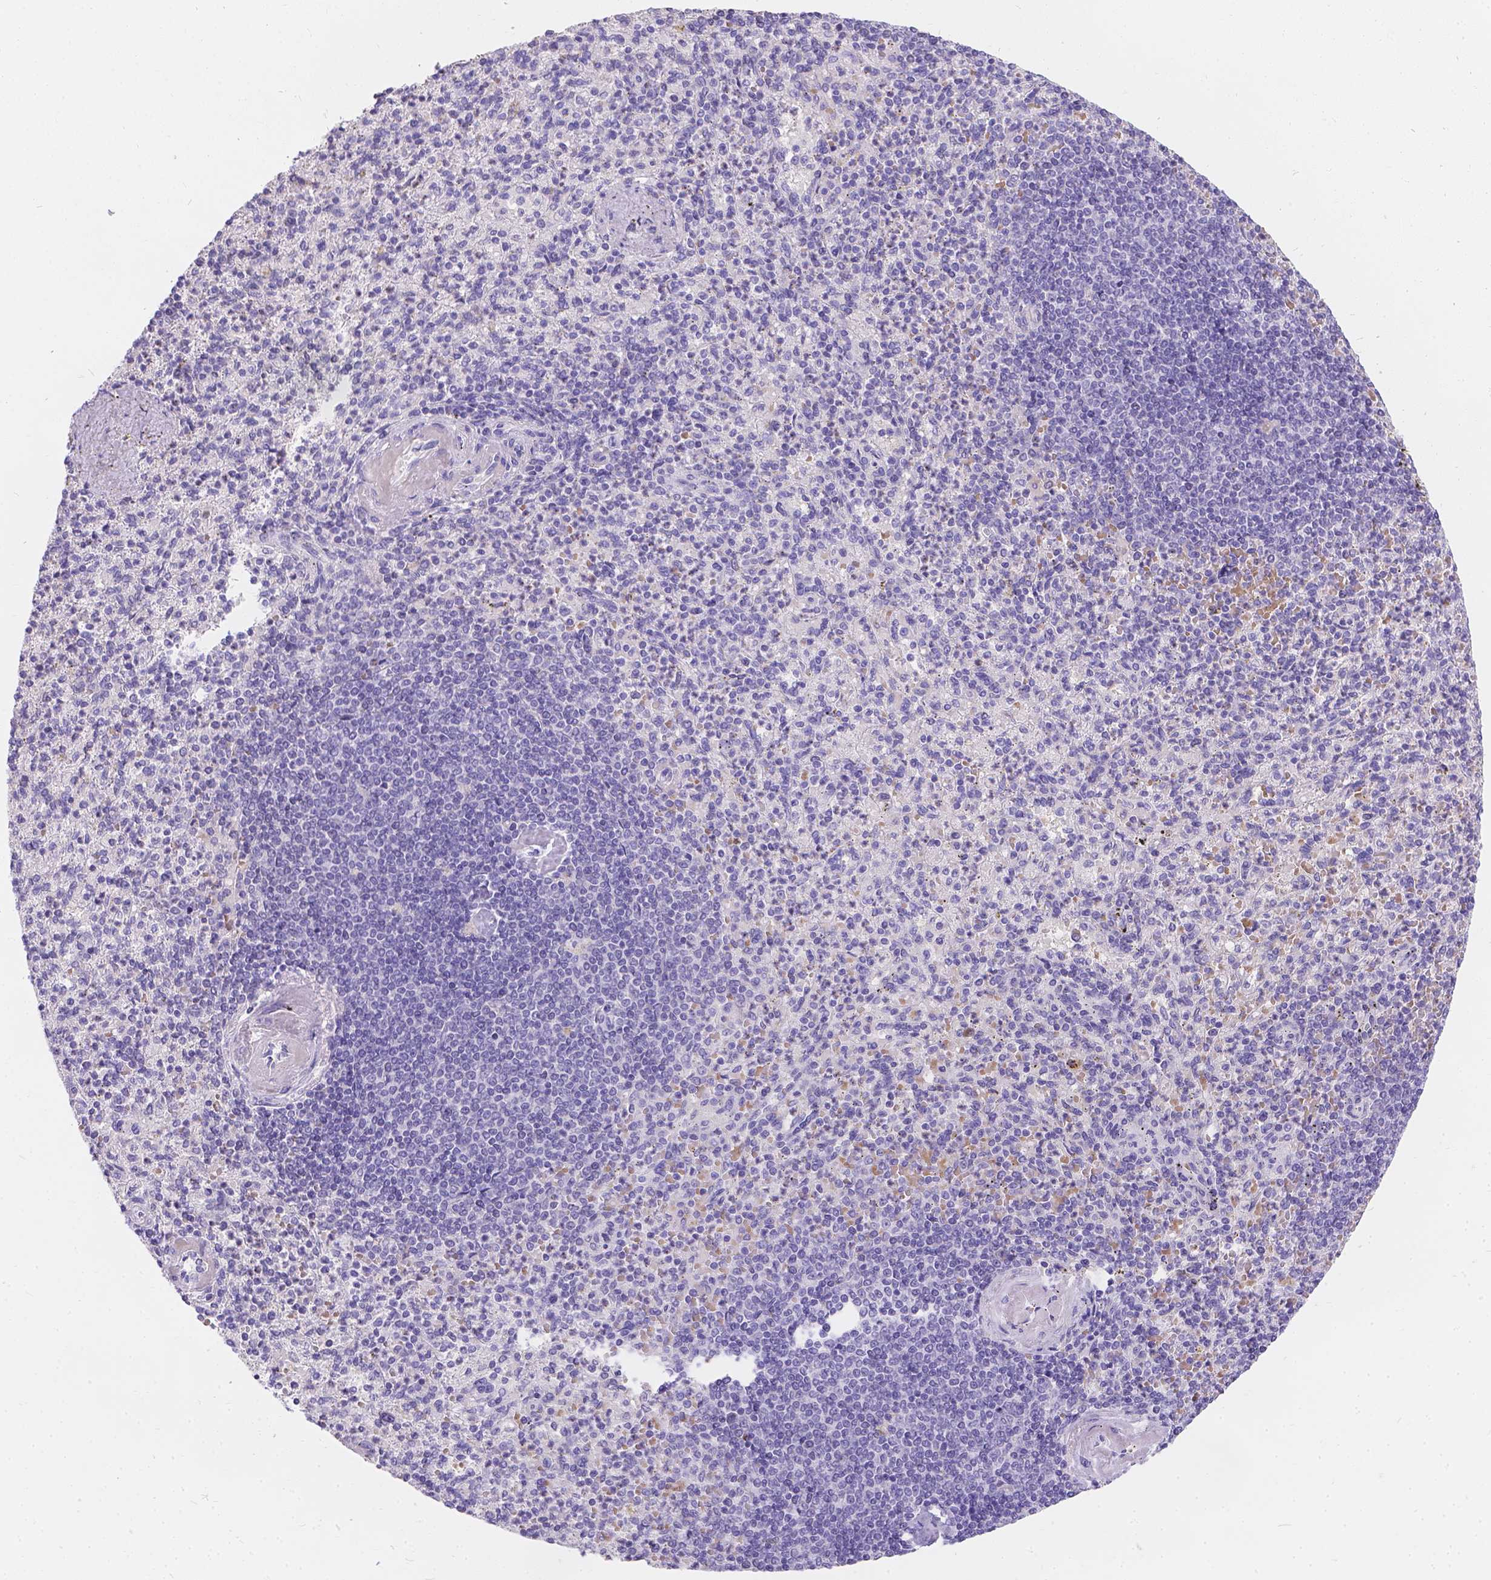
{"staining": {"intensity": "negative", "quantity": "none", "location": "none"}, "tissue": "spleen", "cell_type": "Cells in red pulp", "image_type": "normal", "snomed": [{"axis": "morphology", "description": "Normal tissue, NOS"}, {"axis": "topography", "description": "Spleen"}], "caption": "An image of spleen stained for a protein shows no brown staining in cells in red pulp.", "gene": "GNRHR", "patient": {"sex": "female", "age": 74}}